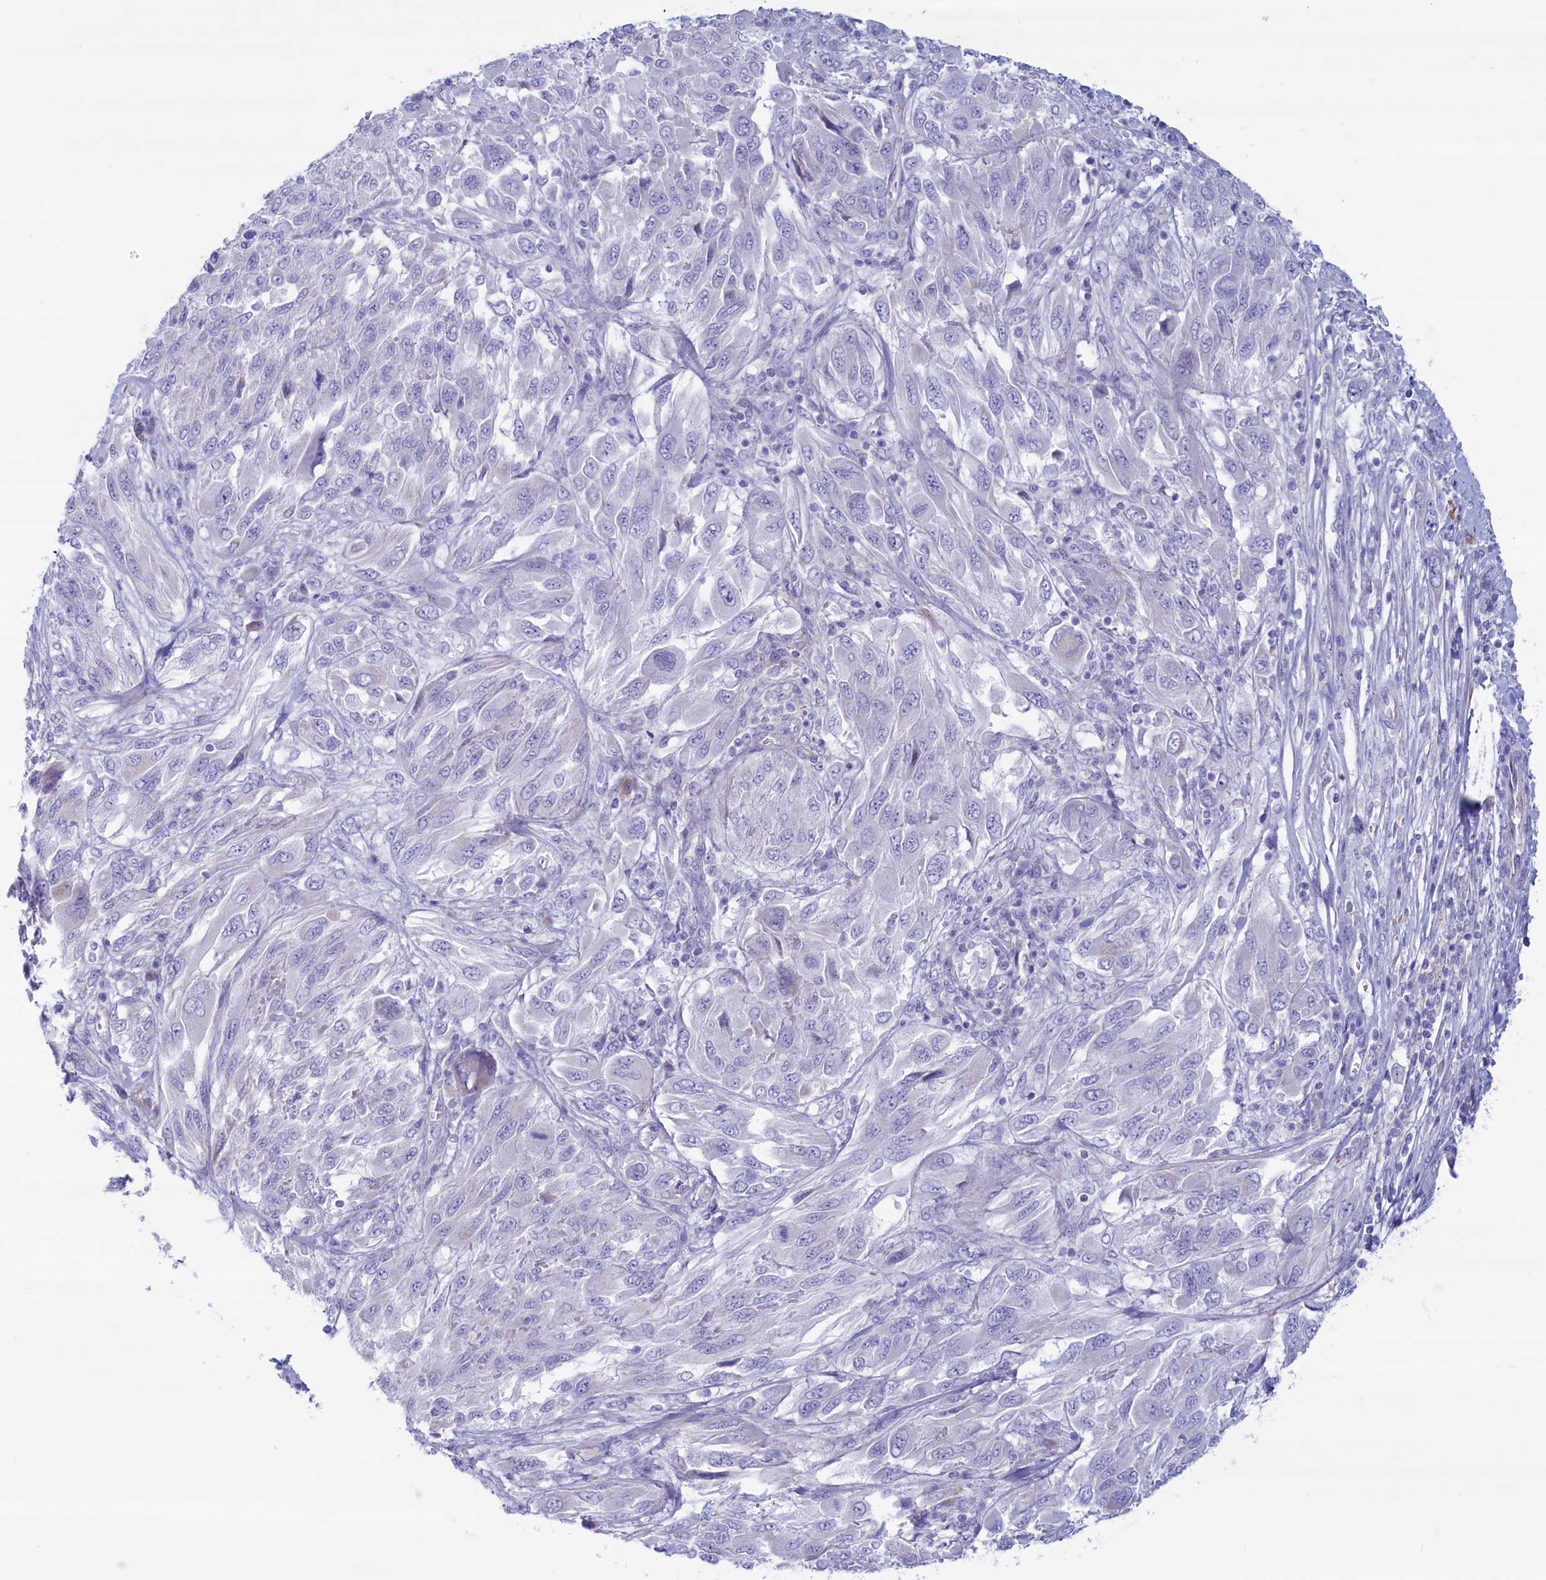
{"staining": {"intensity": "negative", "quantity": "none", "location": "none"}, "tissue": "melanoma", "cell_type": "Tumor cells", "image_type": "cancer", "snomed": [{"axis": "morphology", "description": "Malignant melanoma, NOS"}, {"axis": "topography", "description": "Skin"}], "caption": "Immunohistochemical staining of melanoma reveals no significant expression in tumor cells. (Stains: DAB immunohistochemistry (IHC) with hematoxylin counter stain, Microscopy: brightfield microscopy at high magnification).", "gene": "MPV17L2", "patient": {"sex": "female", "age": 91}}